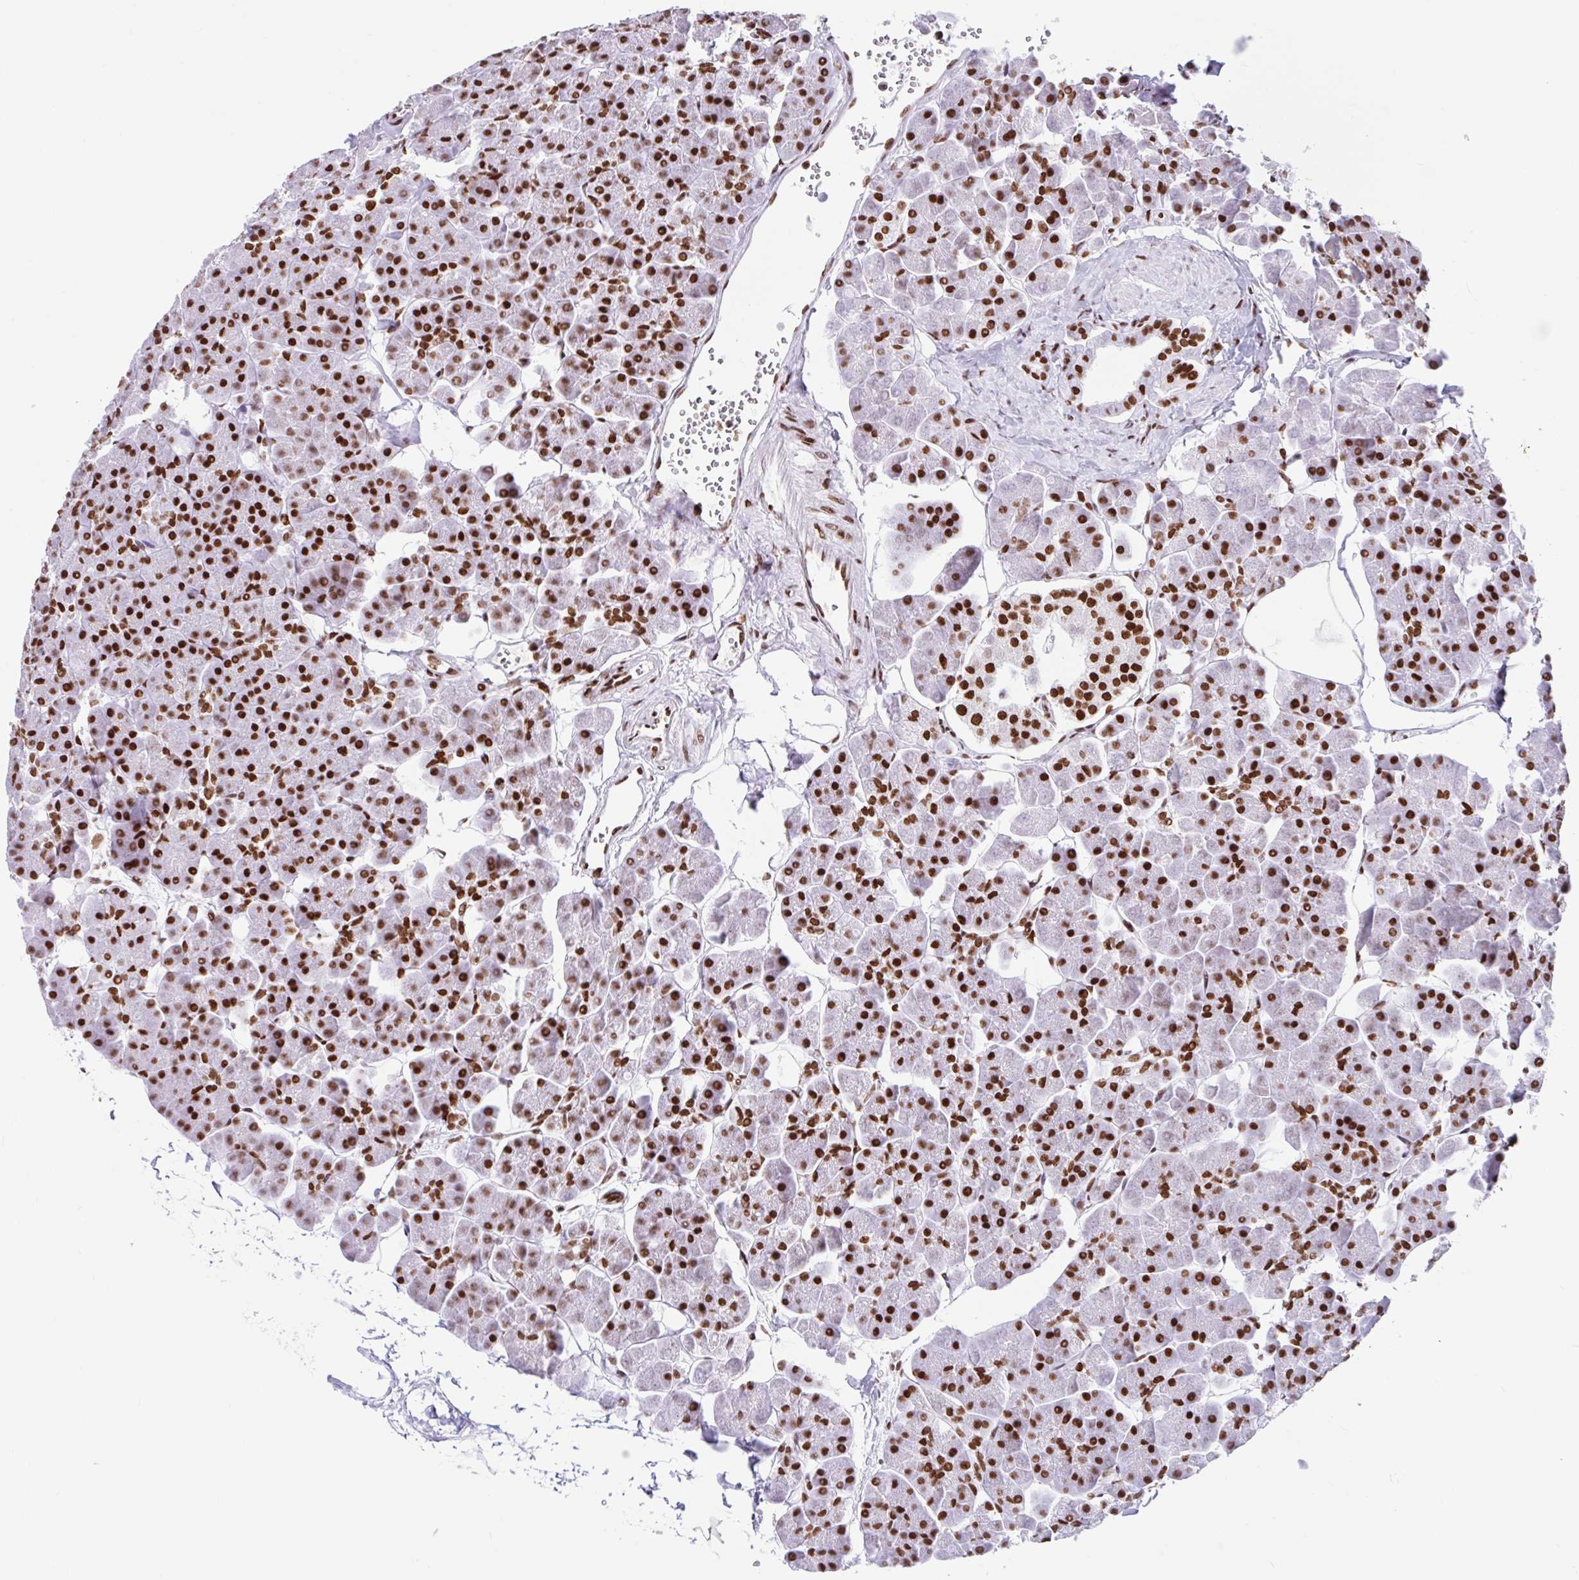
{"staining": {"intensity": "strong", "quantity": ">75%", "location": "nuclear"}, "tissue": "pancreas", "cell_type": "Exocrine glandular cells", "image_type": "normal", "snomed": [{"axis": "morphology", "description": "Normal tissue, NOS"}, {"axis": "topography", "description": "Pancreas"}, {"axis": "topography", "description": "Peripheral nerve tissue"}], "caption": "The immunohistochemical stain labels strong nuclear positivity in exocrine glandular cells of normal pancreas.", "gene": "KHDRBS1", "patient": {"sex": "male", "age": 54}}